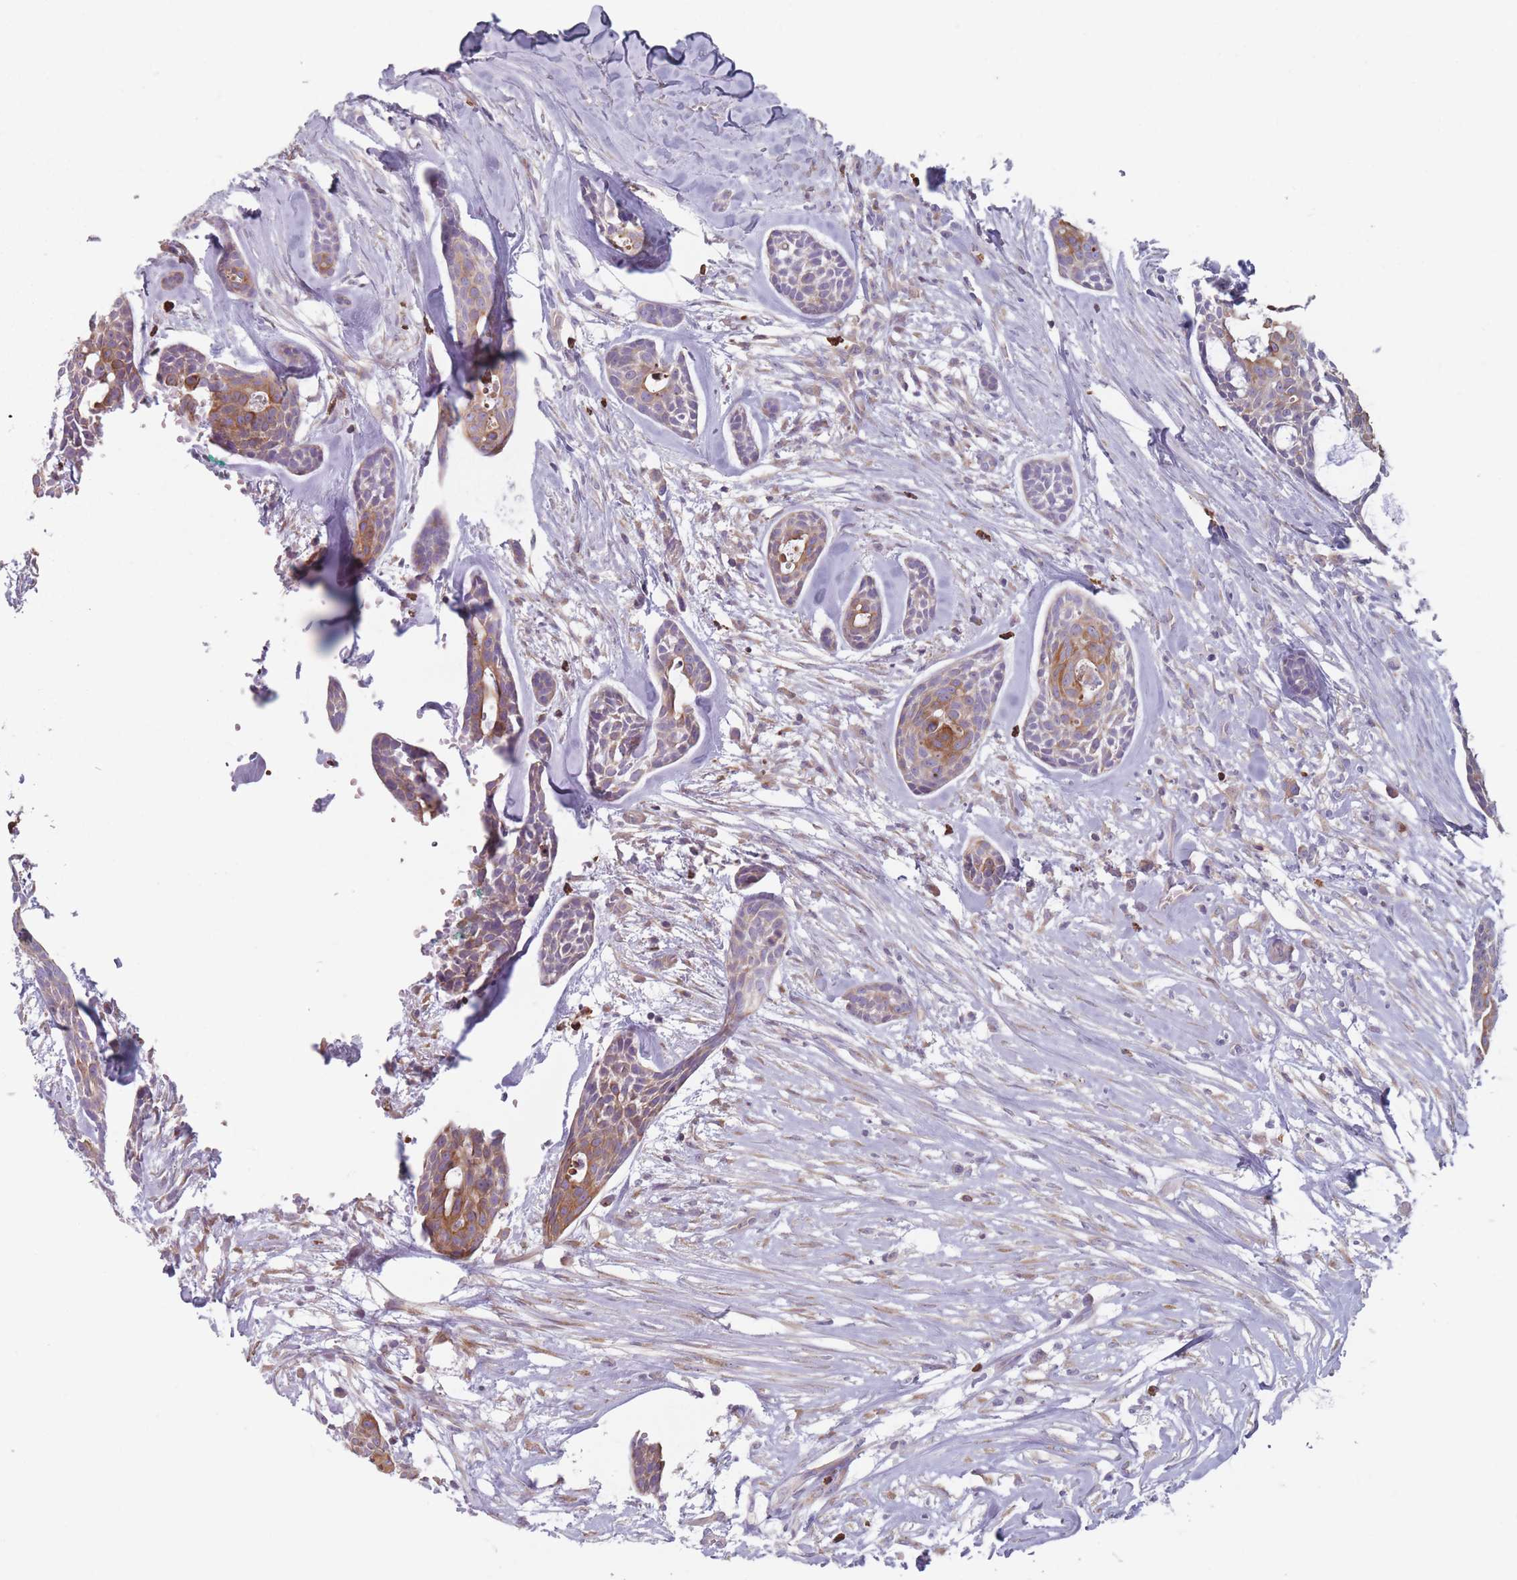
{"staining": {"intensity": "moderate", "quantity": "25%-75%", "location": "cytoplasmic/membranous"}, "tissue": "head and neck cancer", "cell_type": "Tumor cells", "image_type": "cancer", "snomed": [{"axis": "morphology", "description": "Adenocarcinoma, NOS"}, {"axis": "topography", "description": "Subcutis"}, {"axis": "topography", "description": "Head-Neck"}], "caption": "This image shows adenocarcinoma (head and neck) stained with IHC to label a protein in brown. The cytoplasmic/membranous of tumor cells show moderate positivity for the protein. Nuclei are counter-stained blue.", "gene": "HSBP1L1", "patient": {"sex": "female", "age": 73}}